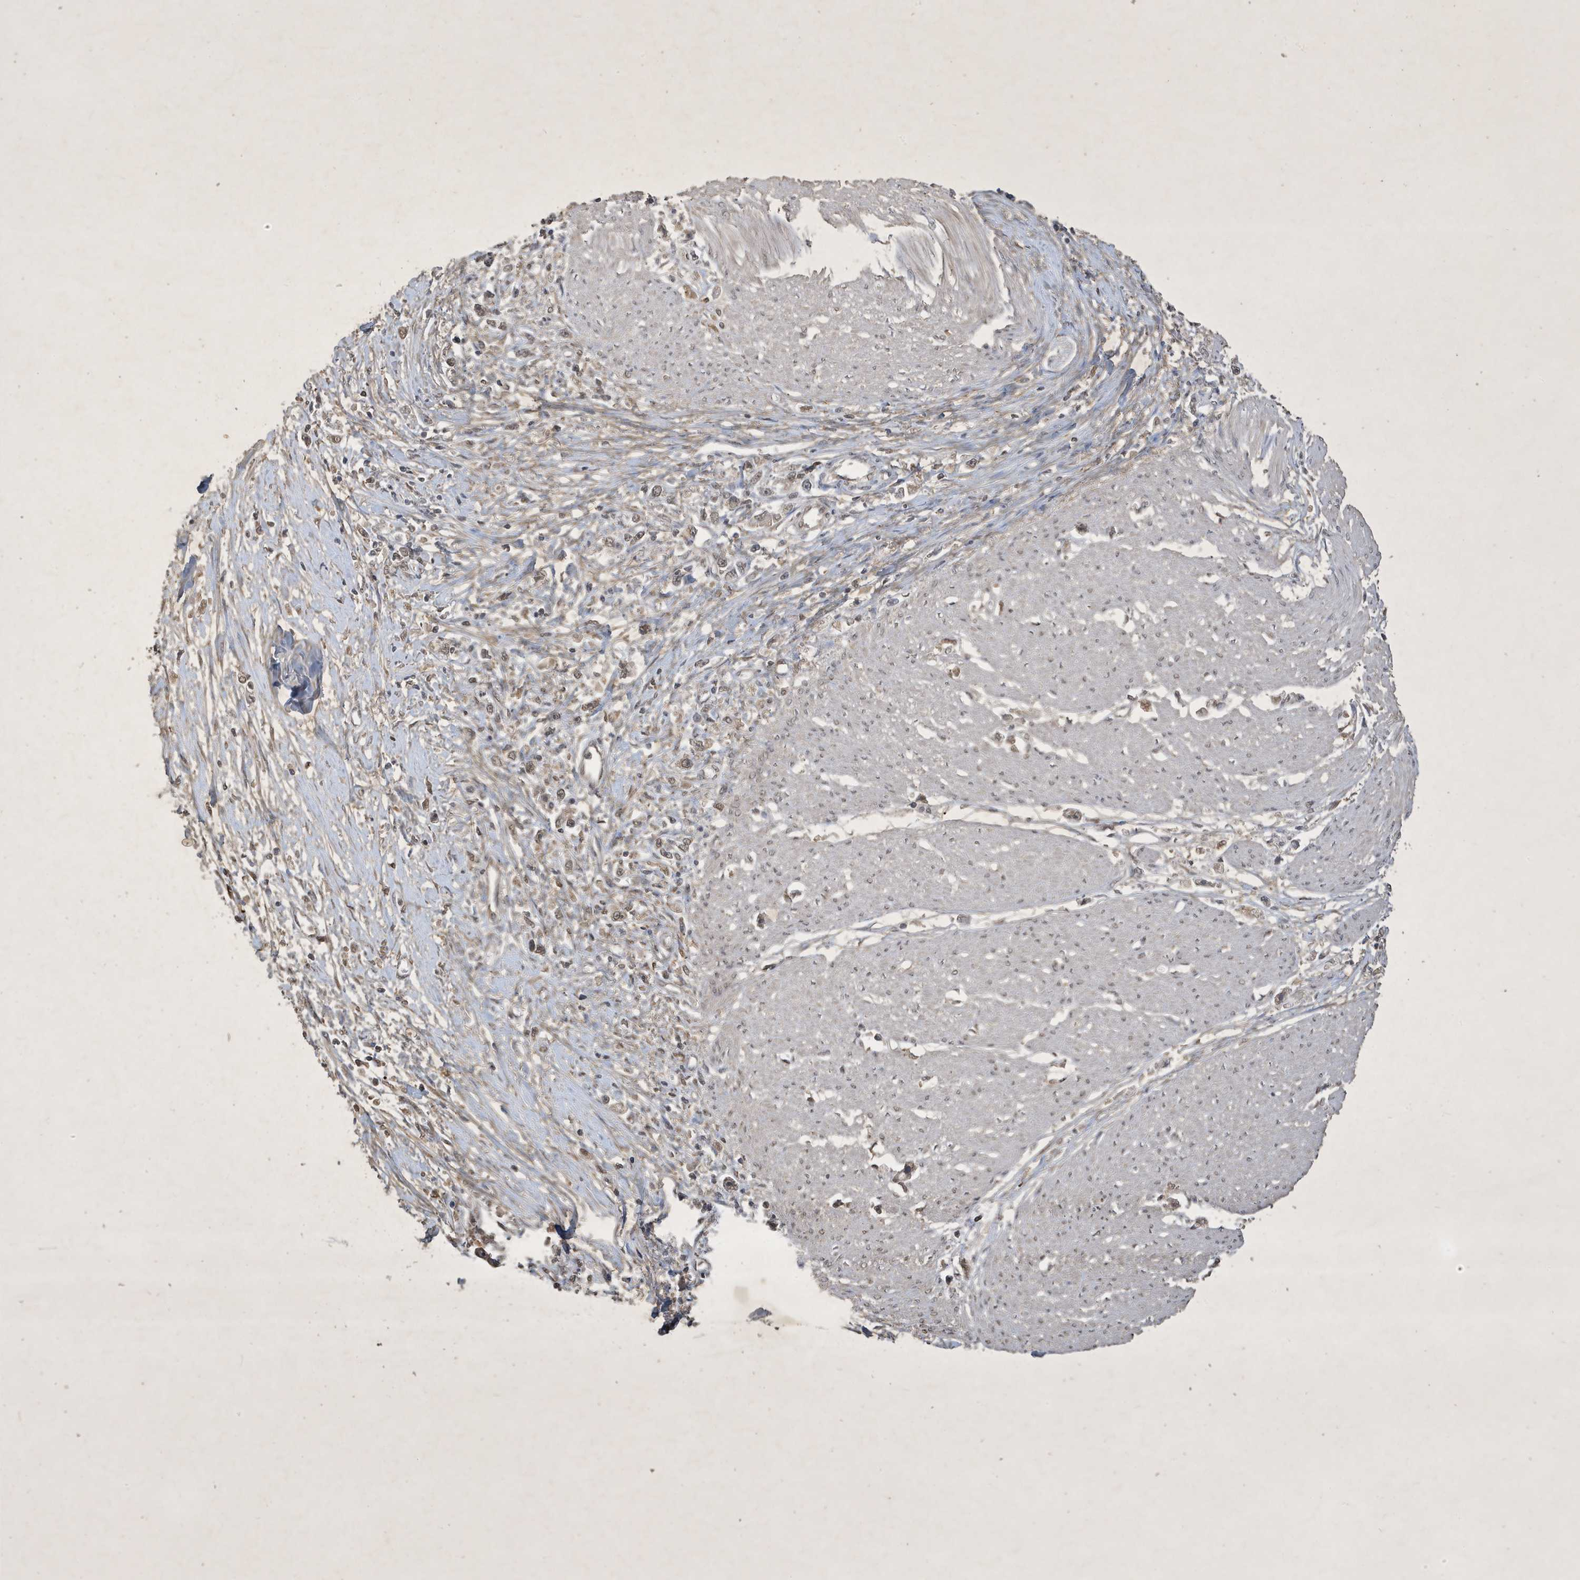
{"staining": {"intensity": "weak", "quantity": "<25%", "location": "cytoplasmic/membranous,nuclear"}, "tissue": "stomach cancer", "cell_type": "Tumor cells", "image_type": "cancer", "snomed": [{"axis": "morphology", "description": "Adenocarcinoma, NOS"}, {"axis": "topography", "description": "Stomach"}], "caption": "Immunohistochemical staining of human stomach cancer reveals no significant positivity in tumor cells. (Brightfield microscopy of DAB (3,3'-diaminobenzidine) immunohistochemistry at high magnification).", "gene": "STX10", "patient": {"sex": "female", "age": 59}}